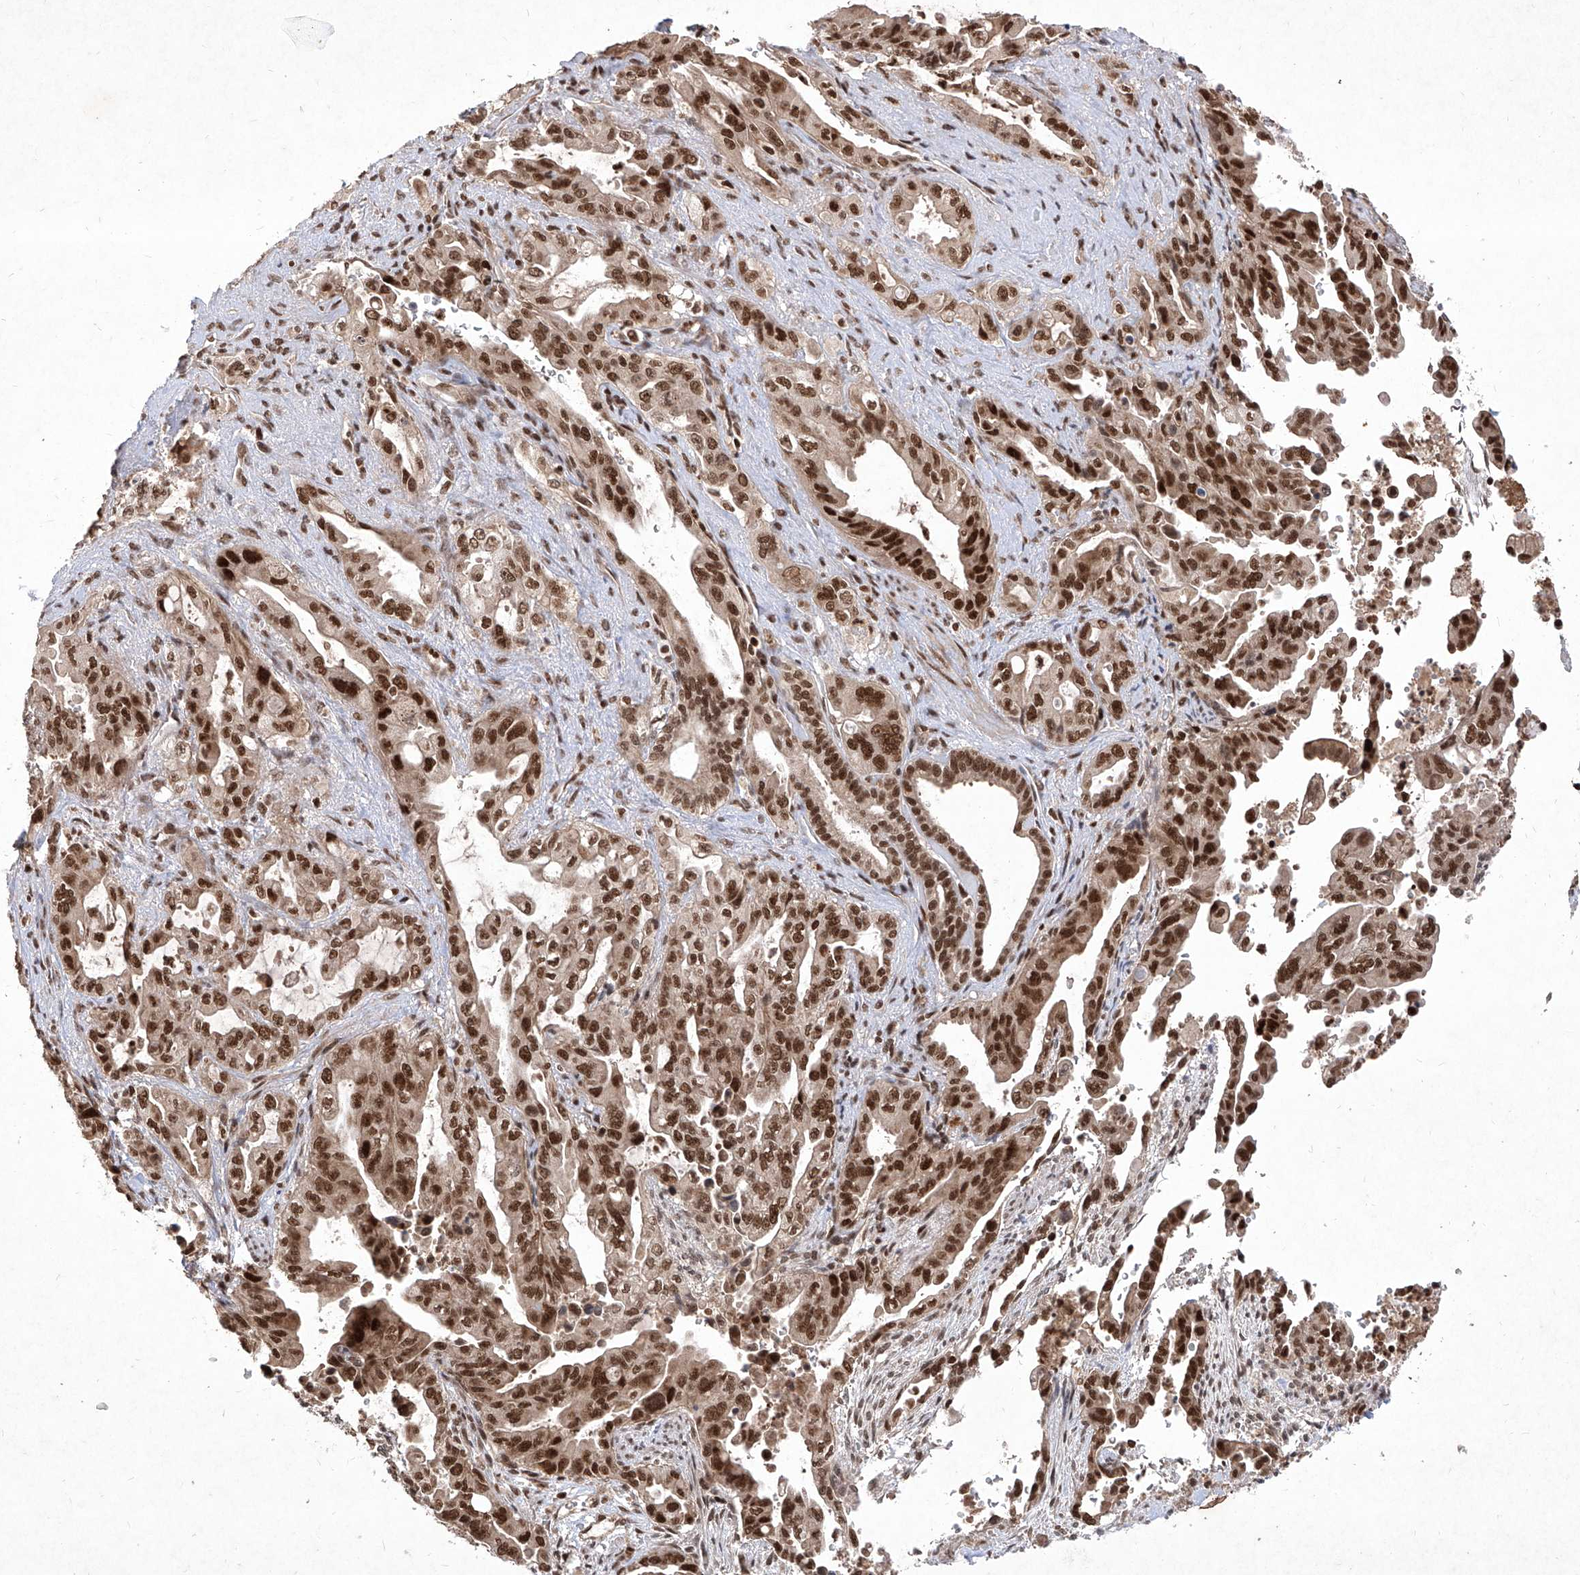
{"staining": {"intensity": "strong", "quantity": ">75%", "location": "nuclear"}, "tissue": "pancreatic cancer", "cell_type": "Tumor cells", "image_type": "cancer", "snomed": [{"axis": "morphology", "description": "Adenocarcinoma, NOS"}, {"axis": "topography", "description": "Pancreas"}], "caption": "Immunohistochemistry (IHC) staining of pancreatic cancer (adenocarcinoma), which shows high levels of strong nuclear expression in approximately >75% of tumor cells indicating strong nuclear protein positivity. The staining was performed using DAB (brown) for protein detection and nuclei were counterstained in hematoxylin (blue).", "gene": "IRF2", "patient": {"sex": "male", "age": 70}}